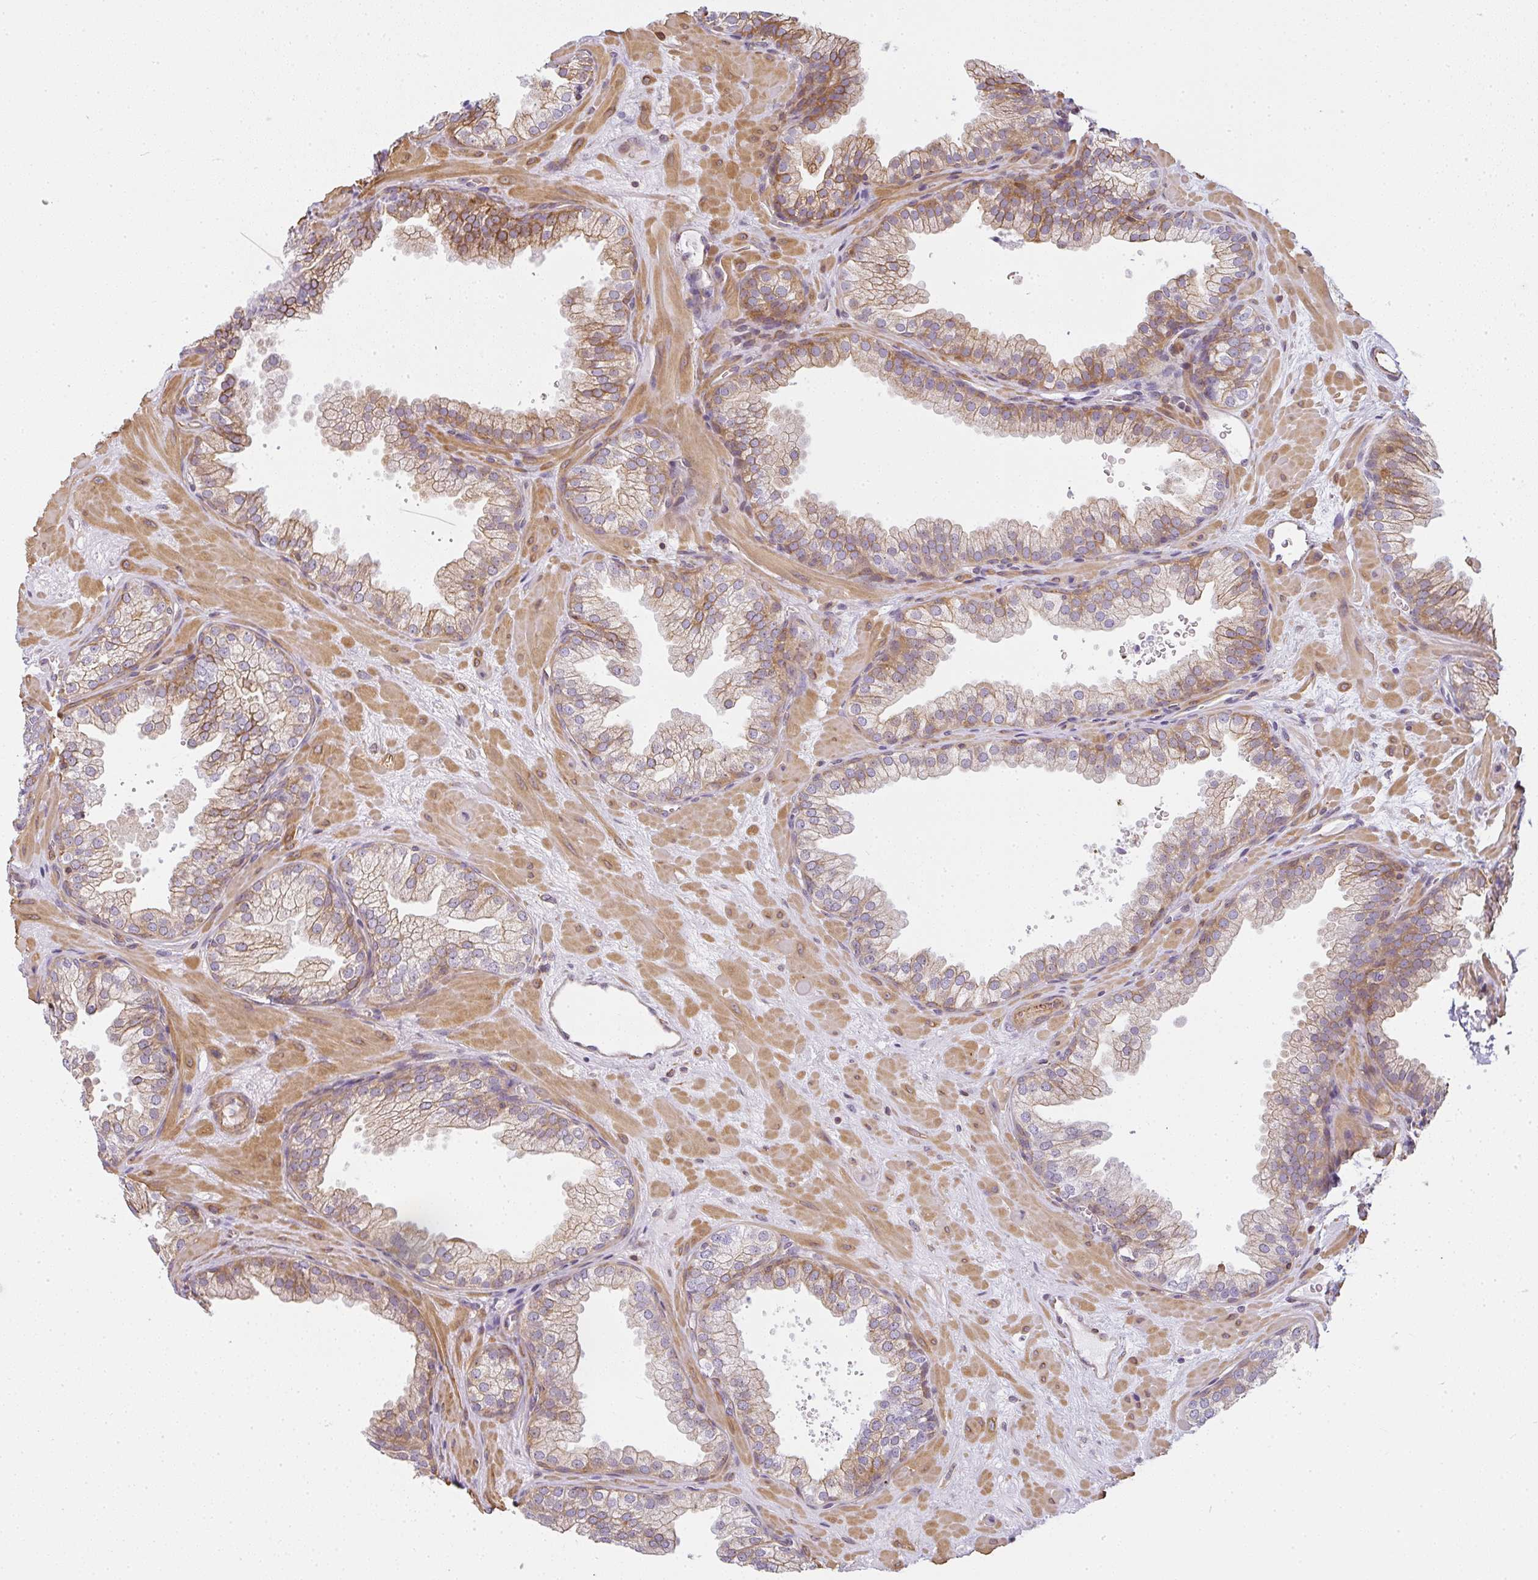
{"staining": {"intensity": "moderate", "quantity": "25%-75%", "location": "cytoplasmic/membranous"}, "tissue": "prostate", "cell_type": "Glandular cells", "image_type": "normal", "snomed": [{"axis": "morphology", "description": "Normal tissue, NOS"}, {"axis": "topography", "description": "Prostate"}], "caption": "Protein expression by immunohistochemistry (IHC) reveals moderate cytoplasmic/membranous expression in approximately 25%-75% of glandular cells in benign prostate.", "gene": "SULF1", "patient": {"sex": "male", "age": 37}}